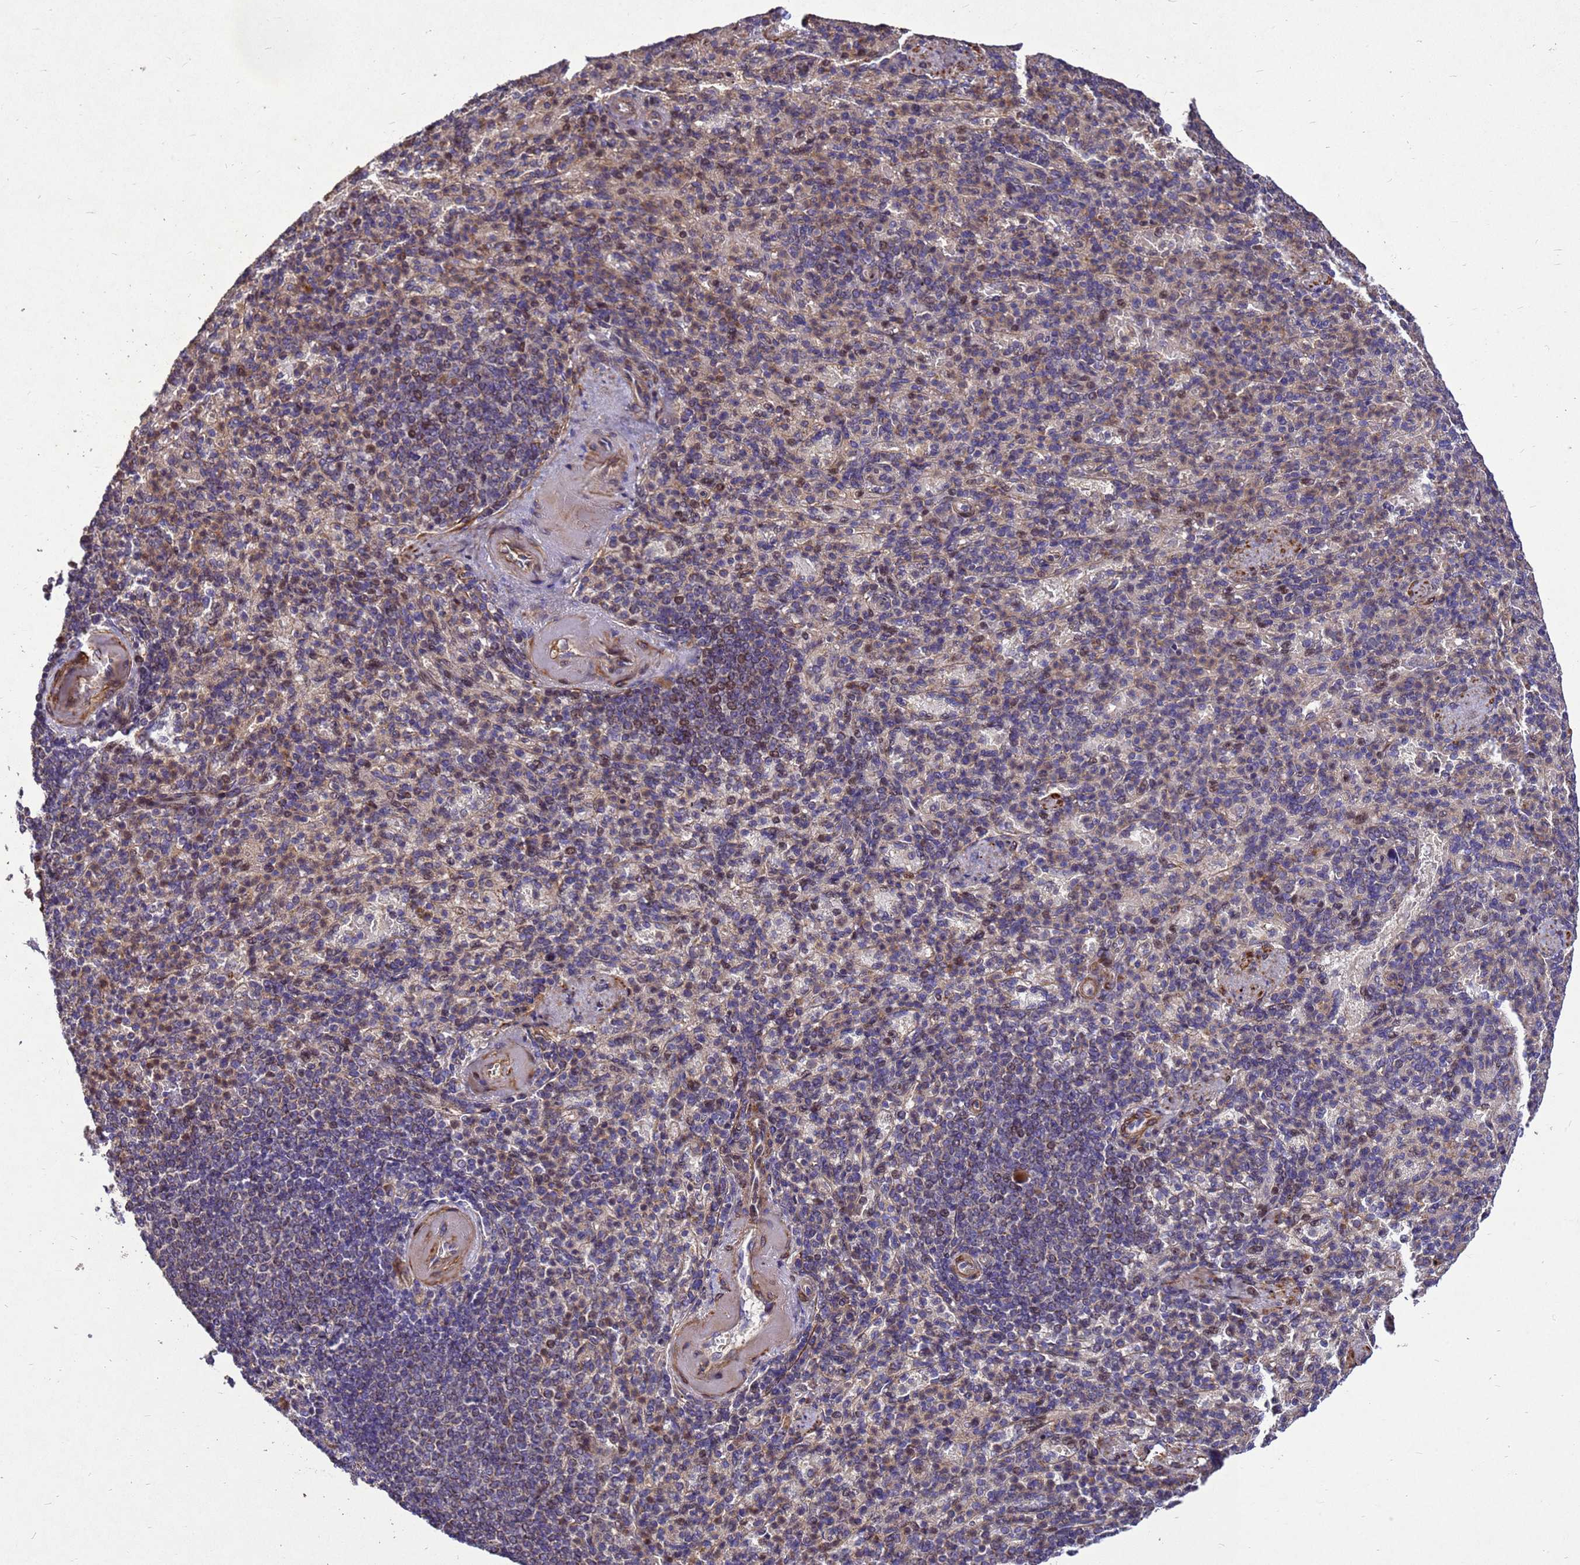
{"staining": {"intensity": "negative", "quantity": "none", "location": "none"}, "tissue": "spleen", "cell_type": "Cells in red pulp", "image_type": "normal", "snomed": [{"axis": "morphology", "description": "Normal tissue, NOS"}, {"axis": "topography", "description": "Spleen"}], "caption": "An IHC micrograph of normal spleen is shown. There is no staining in cells in red pulp of spleen. (IHC, brightfield microscopy, high magnification).", "gene": "RSPRY1", "patient": {"sex": "female", "age": 74}}